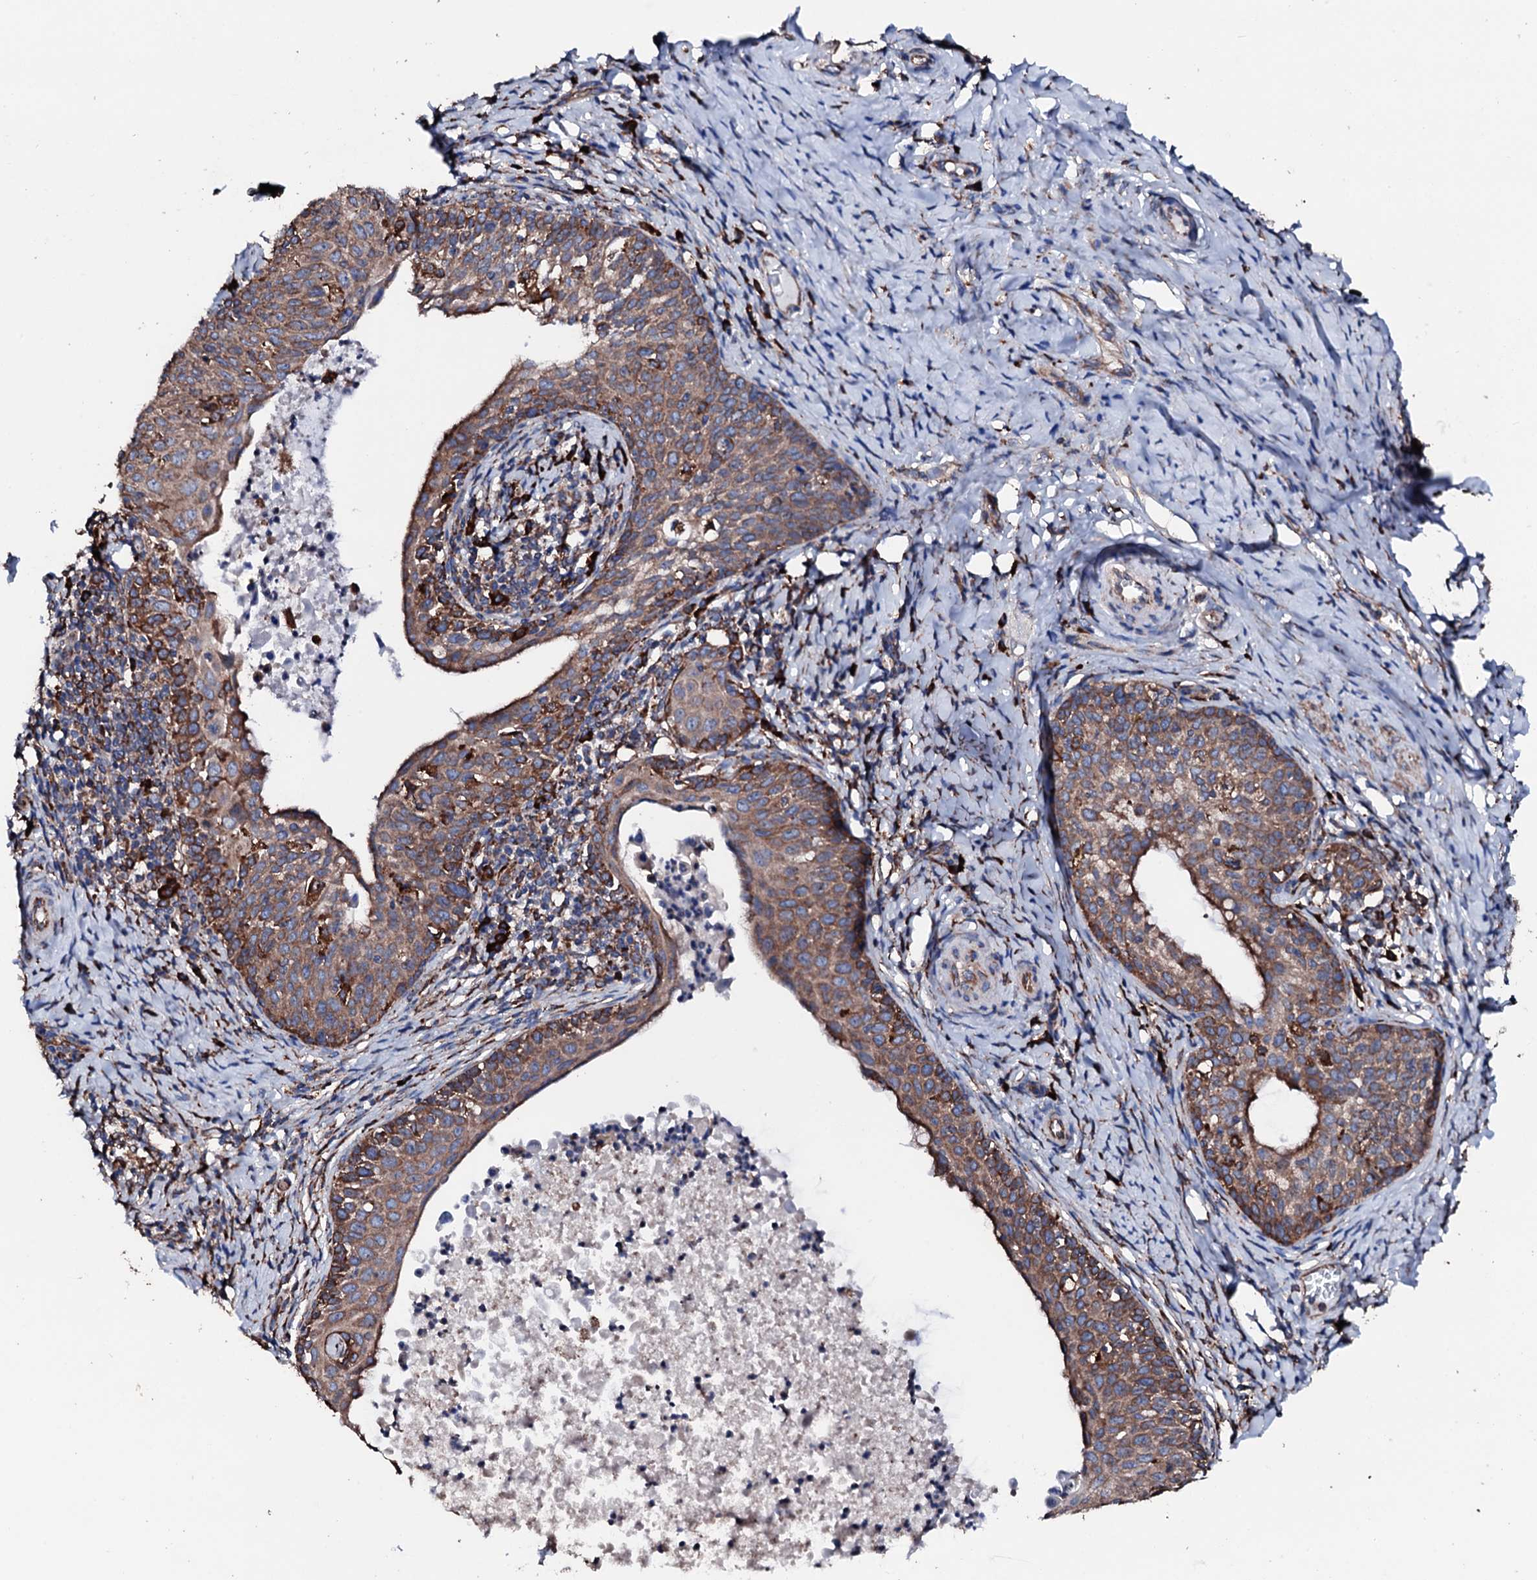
{"staining": {"intensity": "moderate", "quantity": ">75%", "location": "cytoplasmic/membranous"}, "tissue": "cervical cancer", "cell_type": "Tumor cells", "image_type": "cancer", "snomed": [{"axis": "morphology", "description": "Squamous cell carcinoma, NOS"}, {"axis": "topography", "description": "Cervix"}], "caption": "DAB immunohistochemical staining of cervical cancer reveals moderate cytoplasmic/membranous protein staining in about >75% of tumor cells.", "gene": "AMDHD1", "patient": {"sex": "female", "age": 52}}